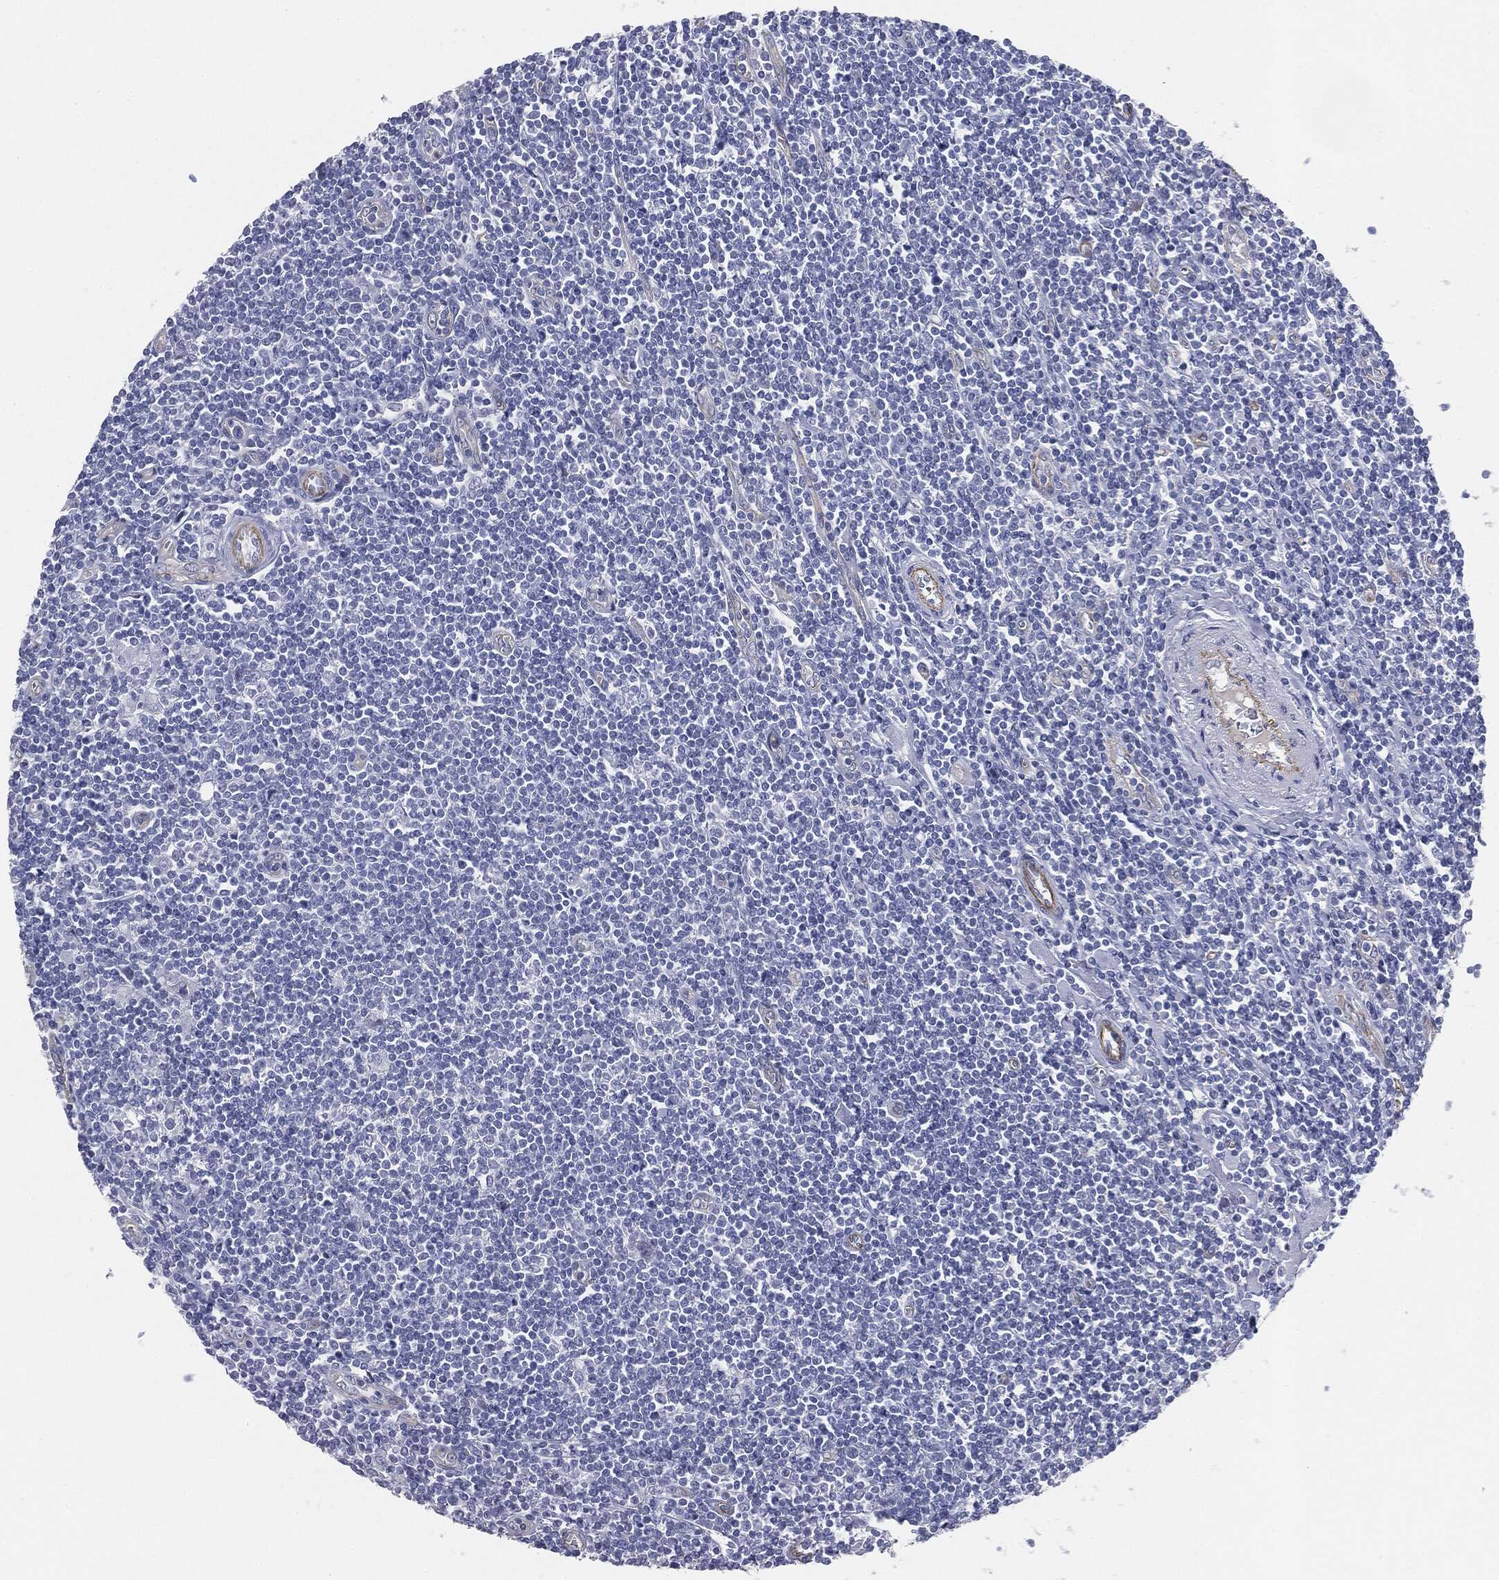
{"staining": {"intensity": "negative", "quantity": "none", "location": "none"}, "tissue": "lymphoma", "cell_type": "Tumor cells", "image_type": "cancer", "snomed": [{"axis": "morphology", "description": "Hodgkin's disease, NOS"}, {"axis": "topography", "description": "Lymph node"}], "caption": "Tumor cells show no significant staining in Hodgkin's disease. The staining was performed using DAB to visualize the protein expression in brown, while the nuclei were stained in blue with hematoxylin (Magnification: 20x).", "gene": "MUC5AC", "patient": {"sex": "male", "age": 40}}